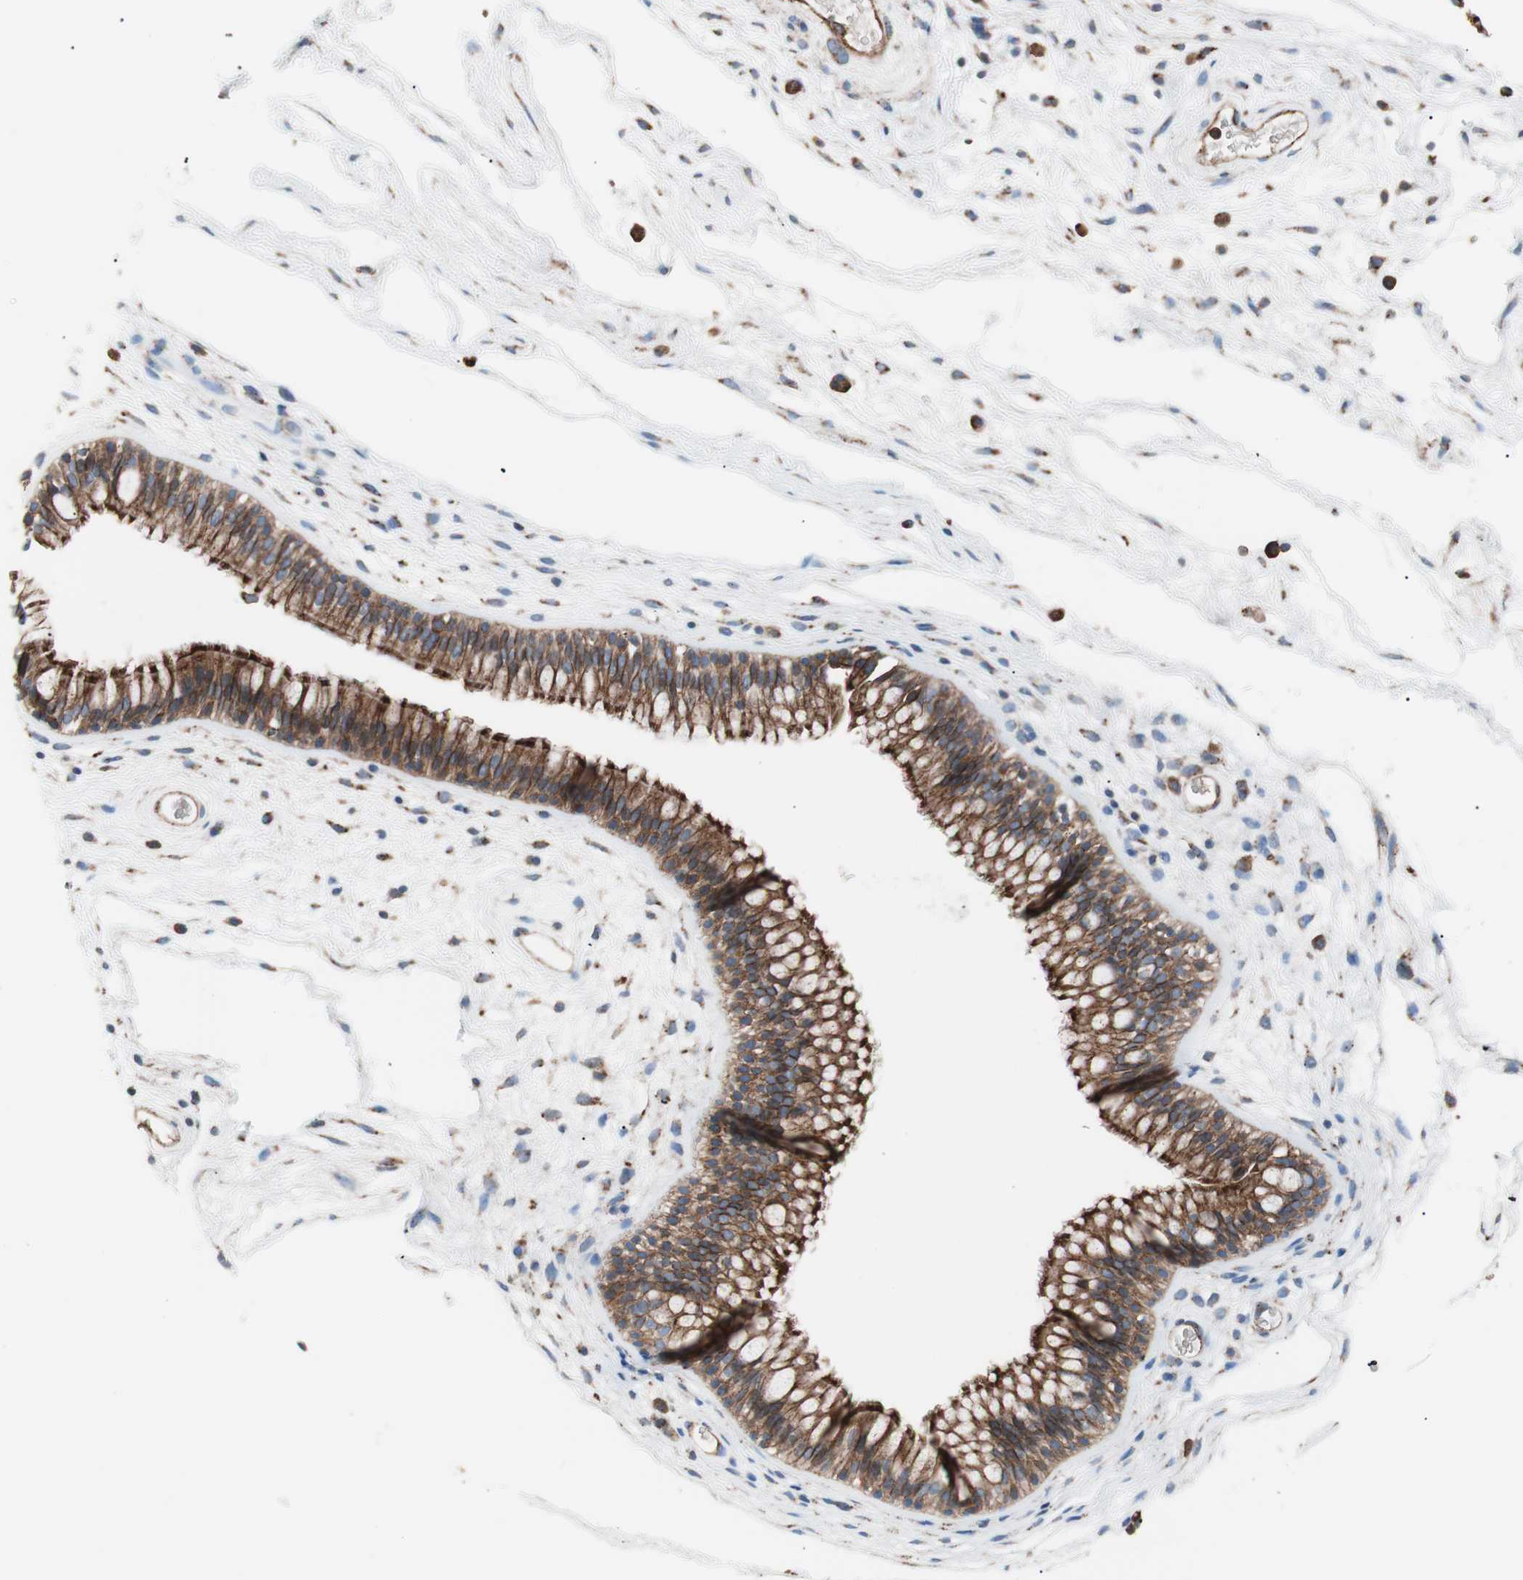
{"staining": {"intensity": "strong", "quantity": ">75%", "location": "cytoplasmic/membranous"}, "tissue": "nasopharynx", "cell_type": "Respiratory epithelial cells", "image_type": "normal", "snomed": [{"axis": "morphology", "description": "Normal tissue, NOS"}, {"axis": "morphology", "description": "Inflammation, NOS"}, {"axis": "topography", "description": "Nasopharynx"}], "caption": "A high amount of strong cytoplasmic/membranous positivity is seen in approximately >75% of respiratory epithelial cells in benign nasopharynx. (DAB = brown stain, brightfield microscopy at high magnification).", "gene": "FLOT2", "patient": {"sex": "male", "age": 48}}